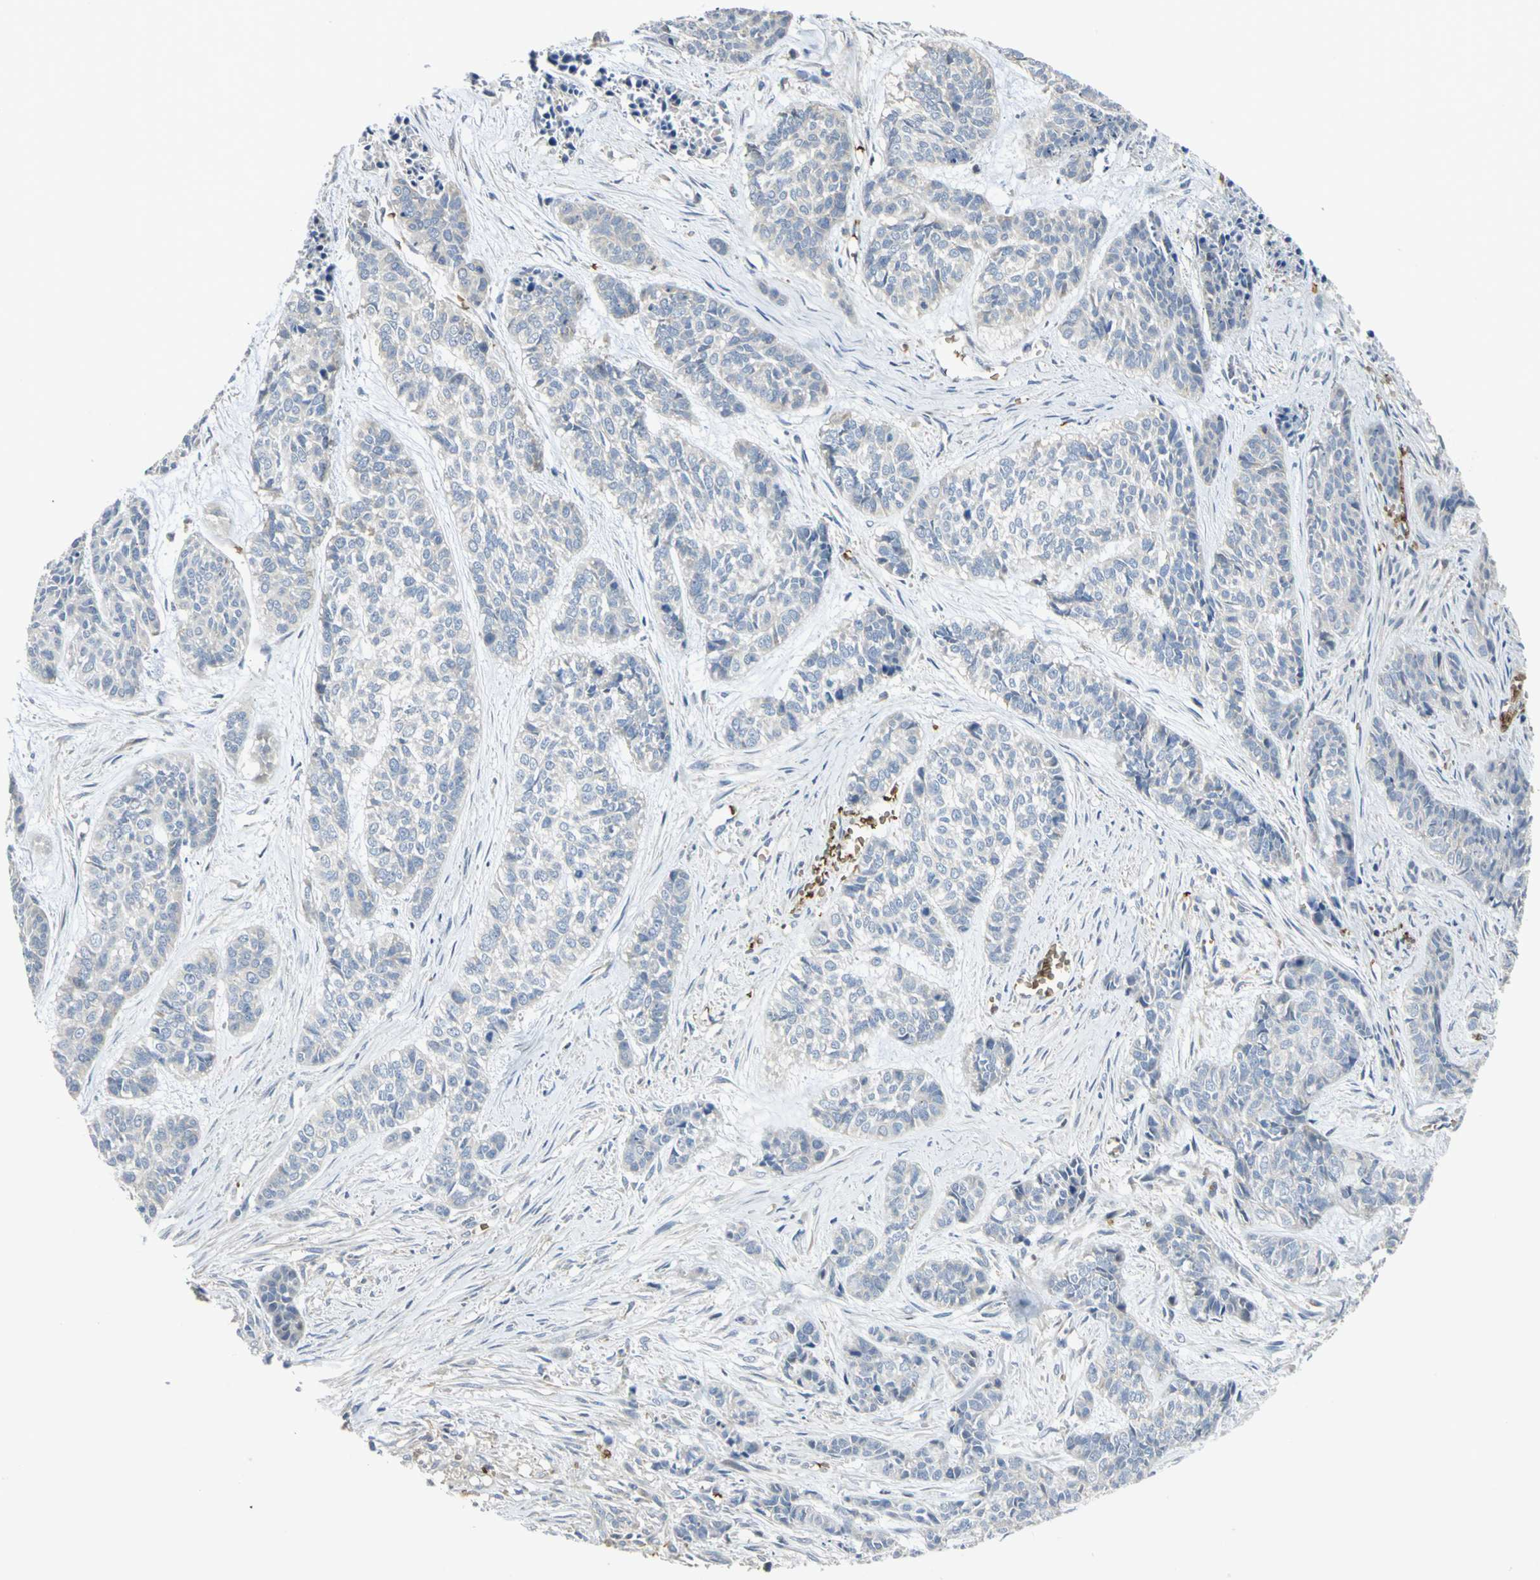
{"staining": {"intensity": "negative", "quantity": "none", "location": "none"}, "tissue": "skin cancer", "cell_type": "Tumor cells", "image_type": "cancer", "snomed": [{"axis": "morphology", "description": "Basal cell carcinoma"}, {"axis": "topography", "description": "Skin"}], "caption": "This is an immunohistochemistry image of skin basal cell carcinoma. There is no expression in tumor cells.", "gene": "ANK1", "patient": {"sex": "female", "age": 64}}